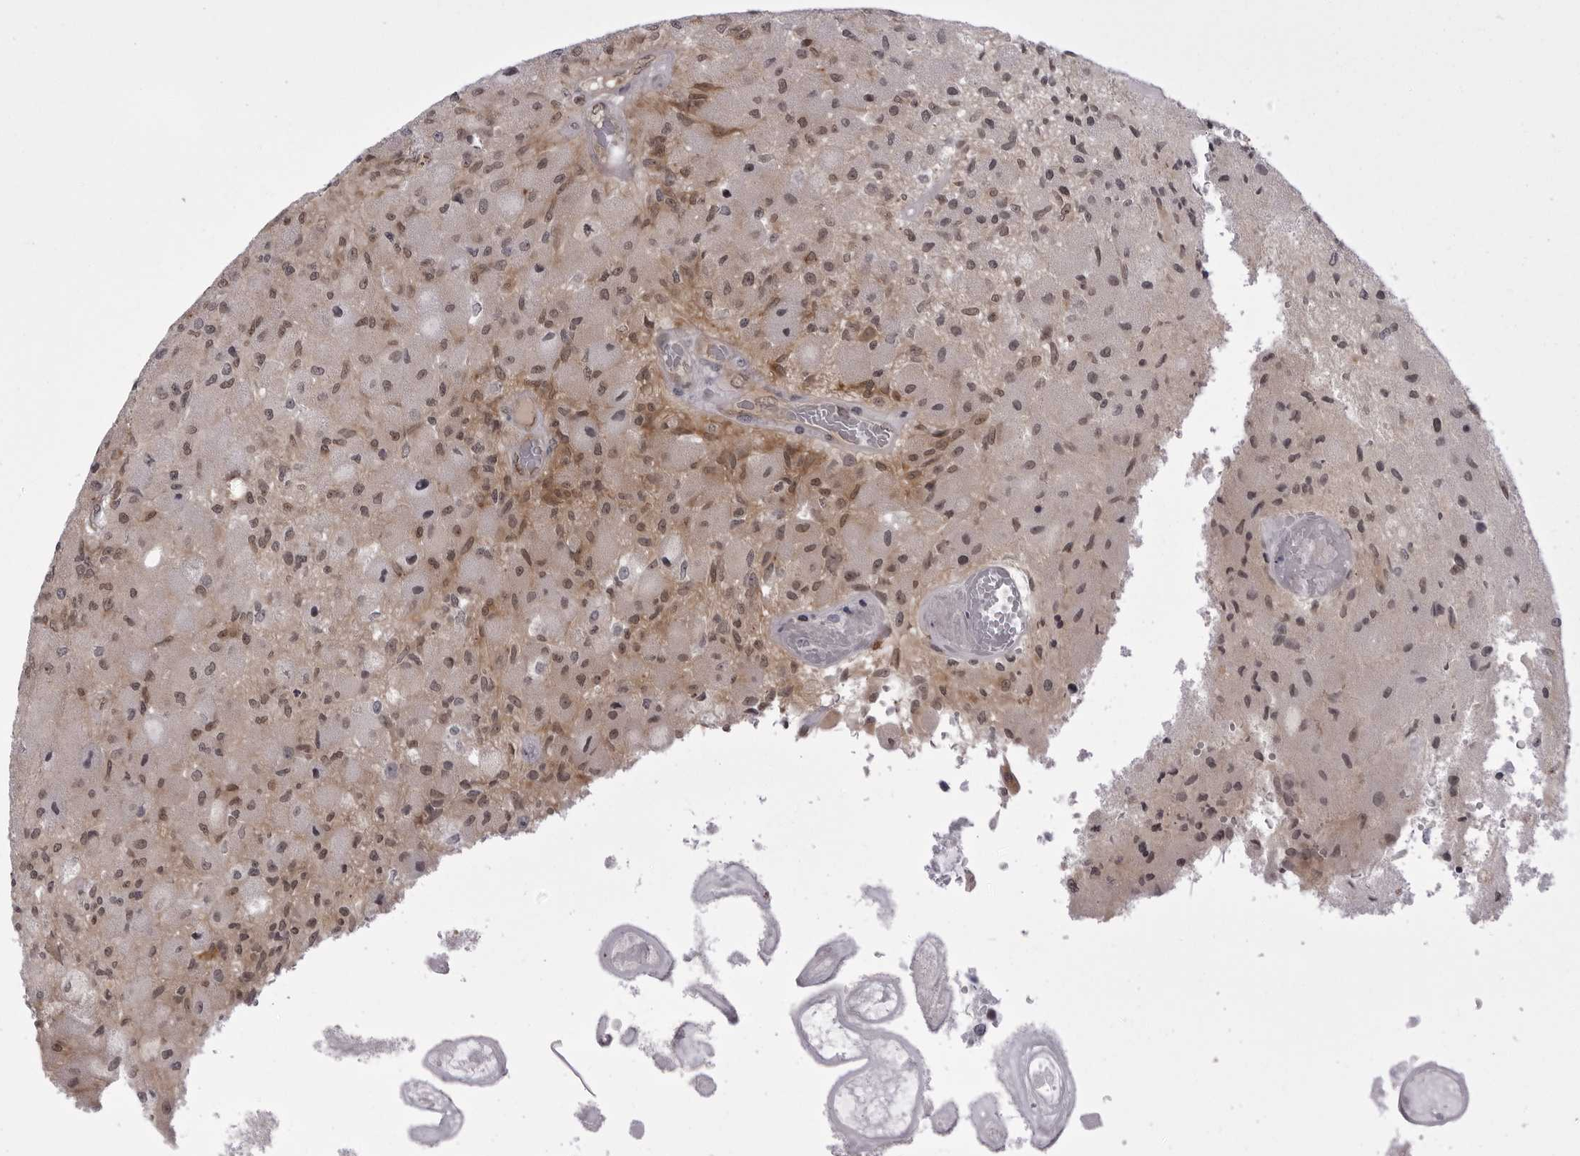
{"staining": {"intensity": "moderate", "quantity": "<25%", "location": "nuclear"}, "tissue": "glioma", "cell_type": "Tumor cells", "image_type": "cancer", "snomed": [{"axis": "morphology", "description": "Normal tissue, NOS"}, {"axis": "morphology", "description": "Glioma, malignant, High grade"}, {"axis": "topography", "description": "Cerebral cortex"}], "caption": "High-power microscopy captured an immunohistochemistry (IHC) photomicrograph of glioma, revealing moderate nuclear expression in about <25% of tumor cells. Ihc stains the protein in brown and the nuclei are stained blue.", "gene": "MAPK12", "patient": {"sex": "male", "age": 77}}